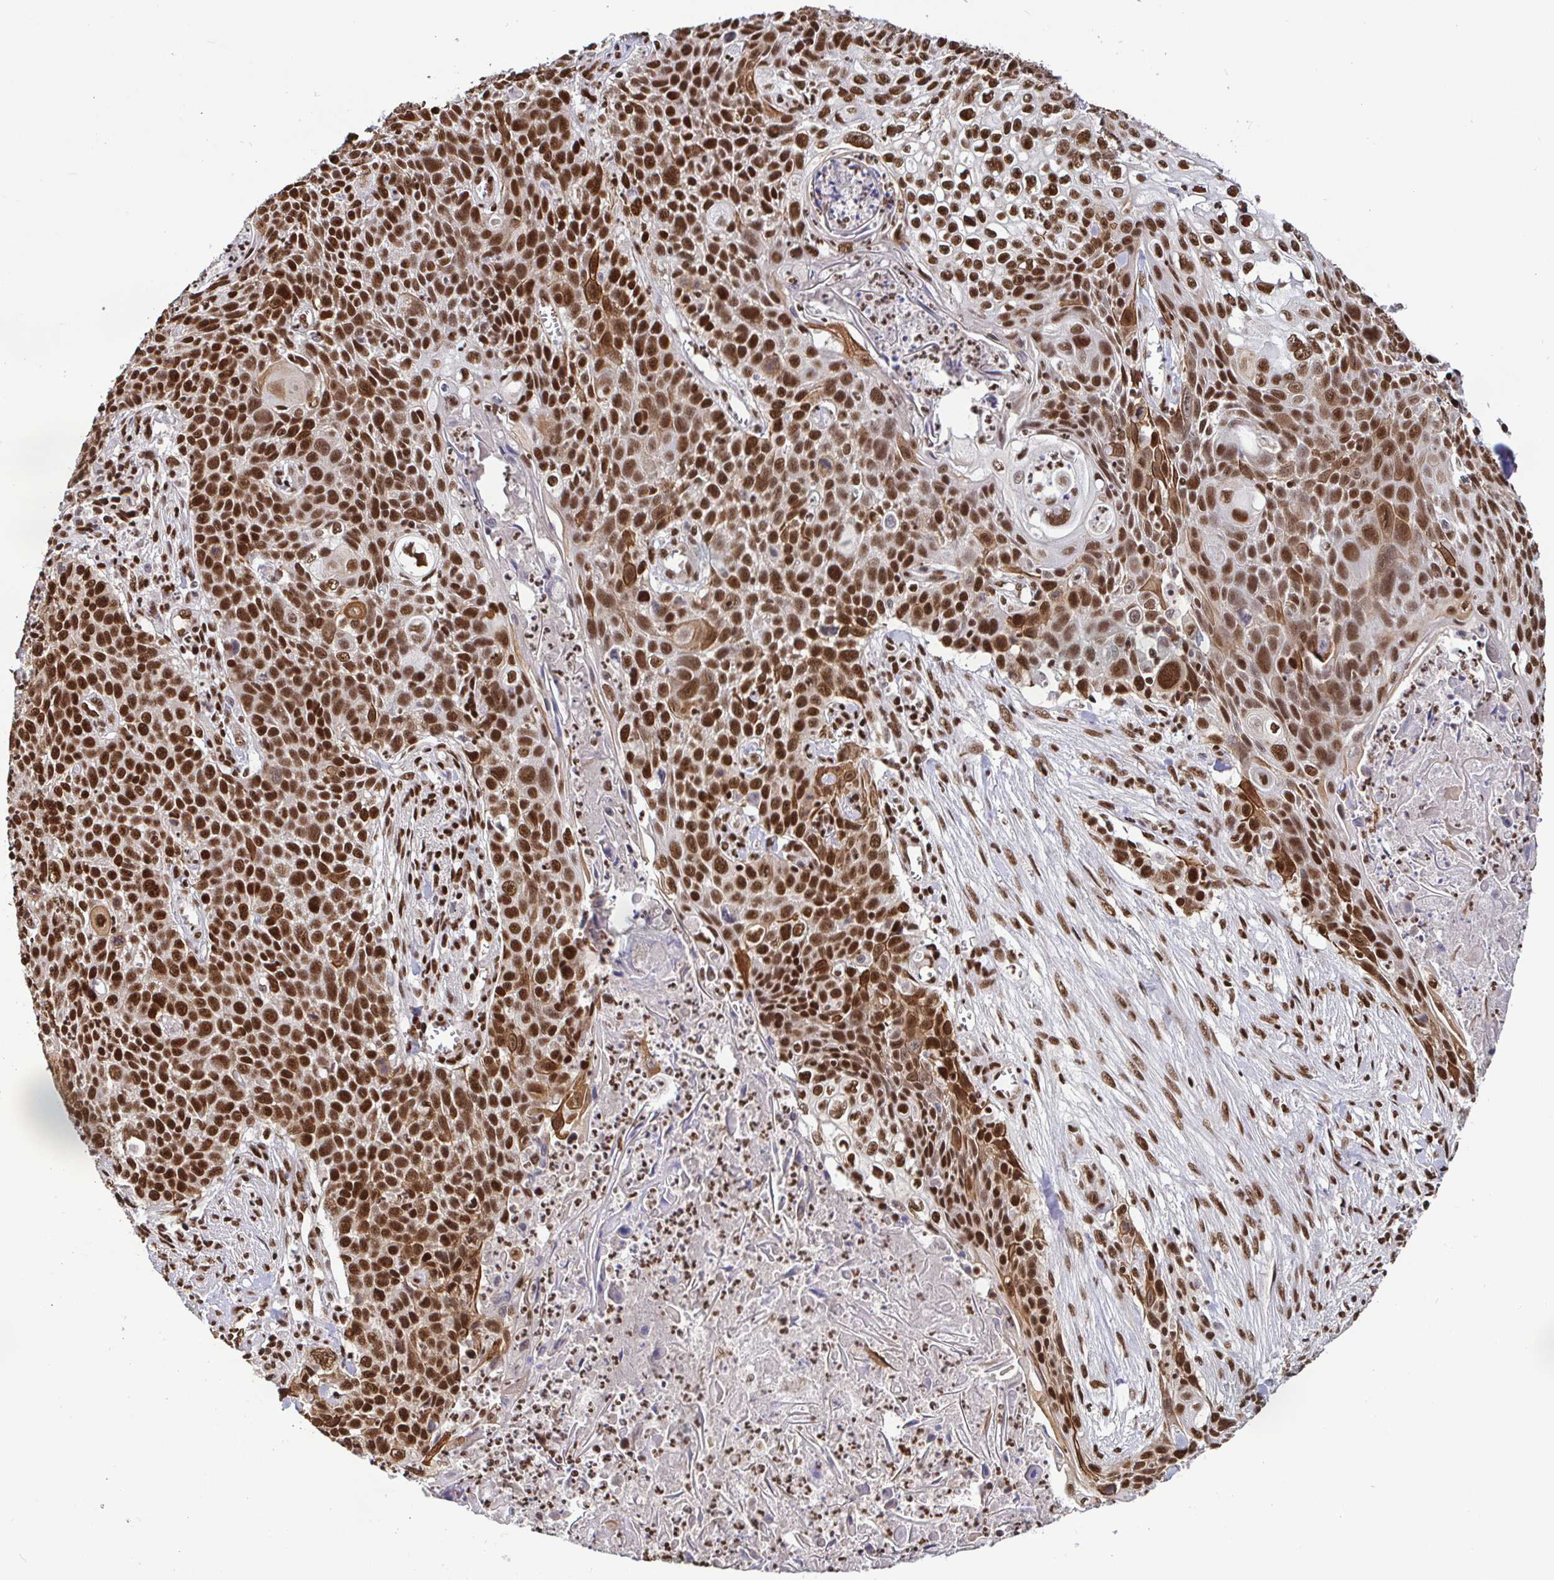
{"staining": {"intensity": "moderate", "quantity": ">75%", "location": "cytoplasmic/membranous,nuclear"}, "tissue": "lung cancer", "cell_type": "Tumor cells", "image_type": "cancer", "snomed": [{"axis": "morphology", "description": "Squamous cell carcinoma, NOS"}, {"axis": "morphology", "description": "Squamous cell carcinoma, metastatic, NOS"}, {"axis": "topography", "description": "Lung"}, {"axis": "topography", "description": "Pleura, NOS"}], "caption": "A photomicrograph showing moderate cytoplasmic/membranous and nuclear positivity in about >75% of tumor cells in lung cancer (metastatic squamous cell carcinoma), as visualized by brown immunohistochemical staining.", "gene": "SP3", "patient": {"sex": "male", "age": 72}}